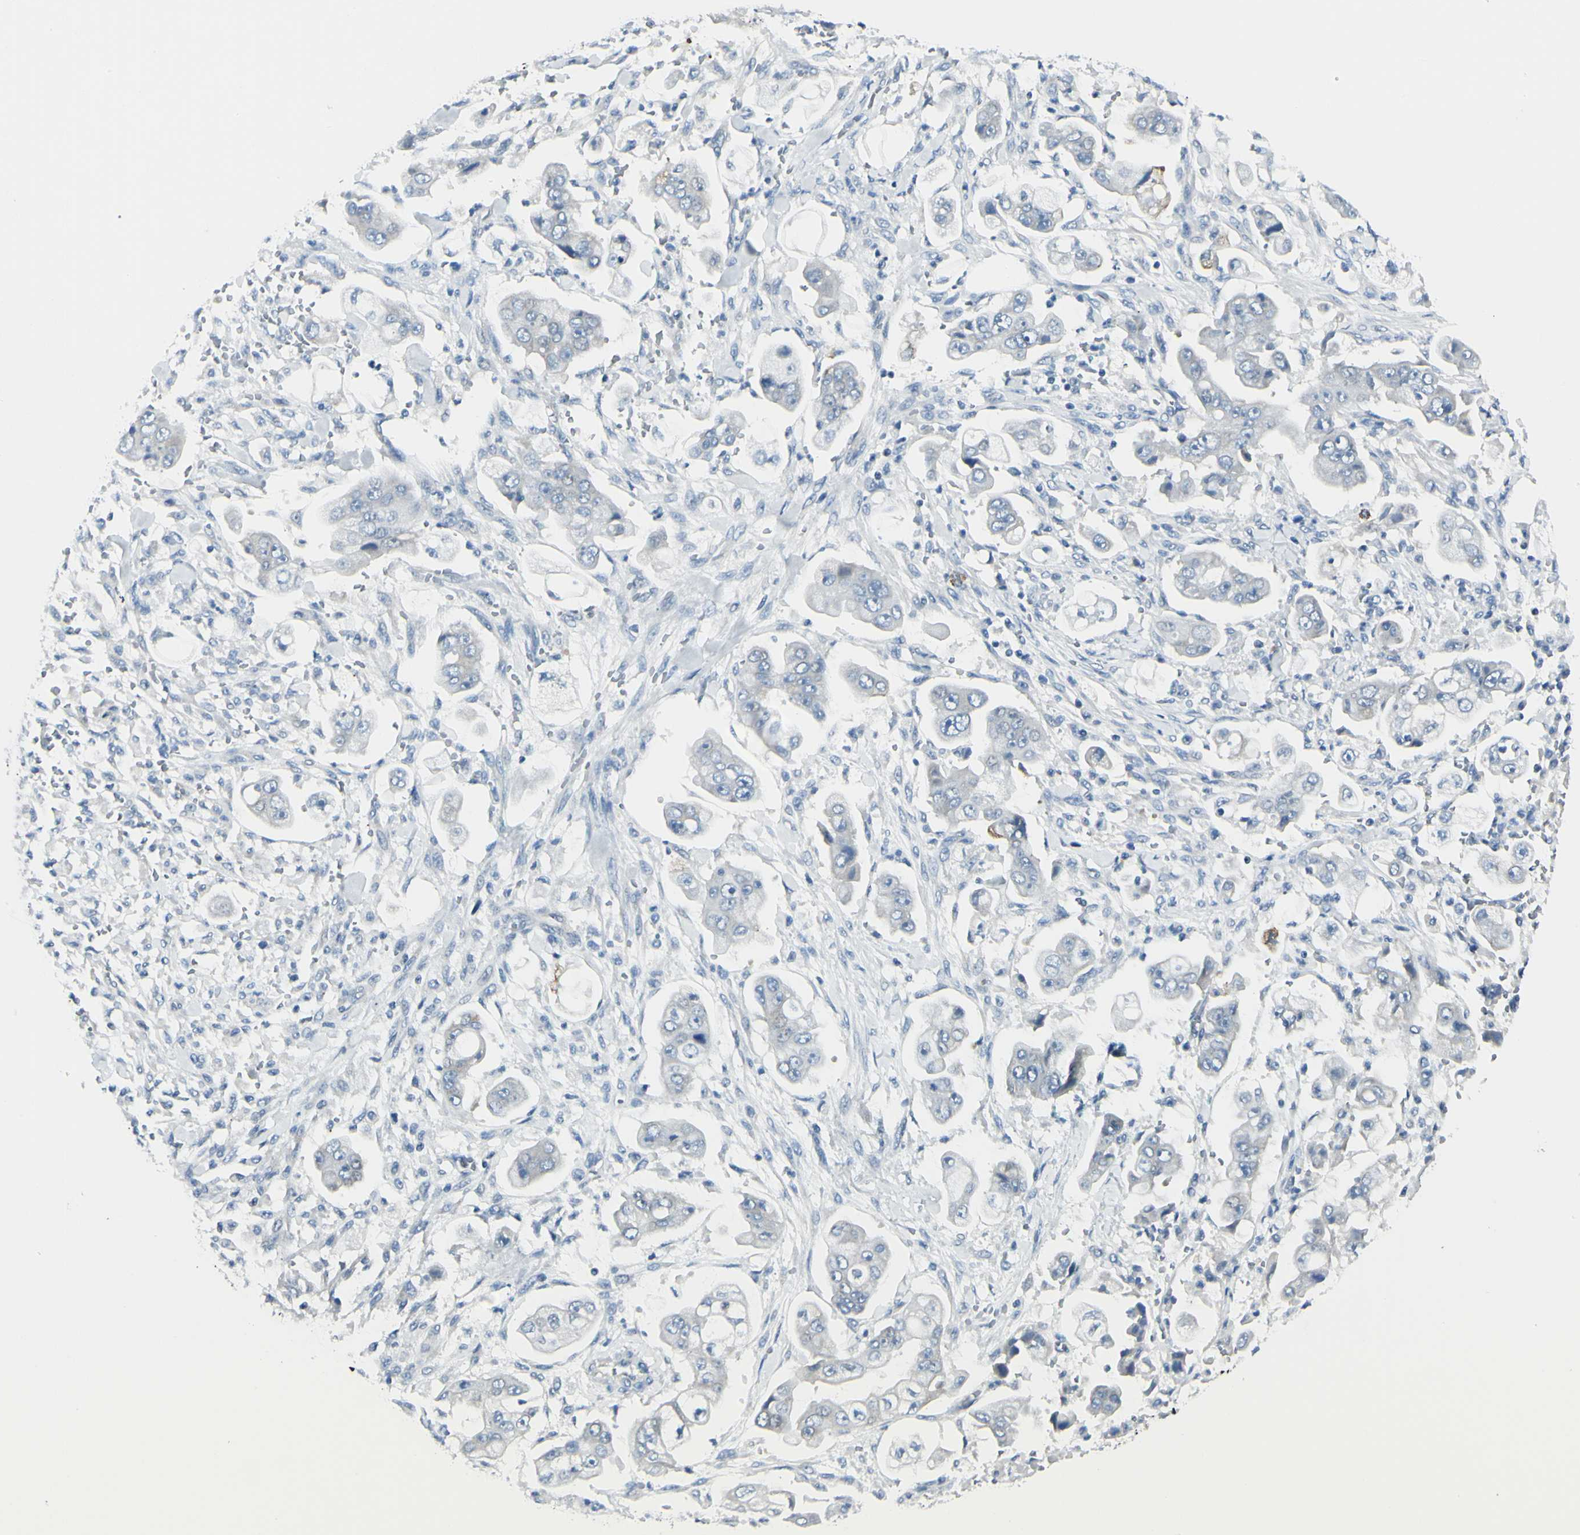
{"staining": {"intensity": "negative", "quantity": "none", "location": "none"}, "tissue": "stomach cancer", "cell_type": "Tumor cells", "image_type": "cancer", "snomed": [{"axis": "morphology", "description": "Adenocarcinoma, NOS"}, {"axis": "topography", "description": "Stomach"}], "caption": "Immunohistochemistry (IHC) image of neoplastic tissue: adenocarcinoma (stomach) stained with DAB demonstrates no significant protein positivity in tumor cells.", "gene": "DLG4", "patient": {"sex": "male", "age": 62}}